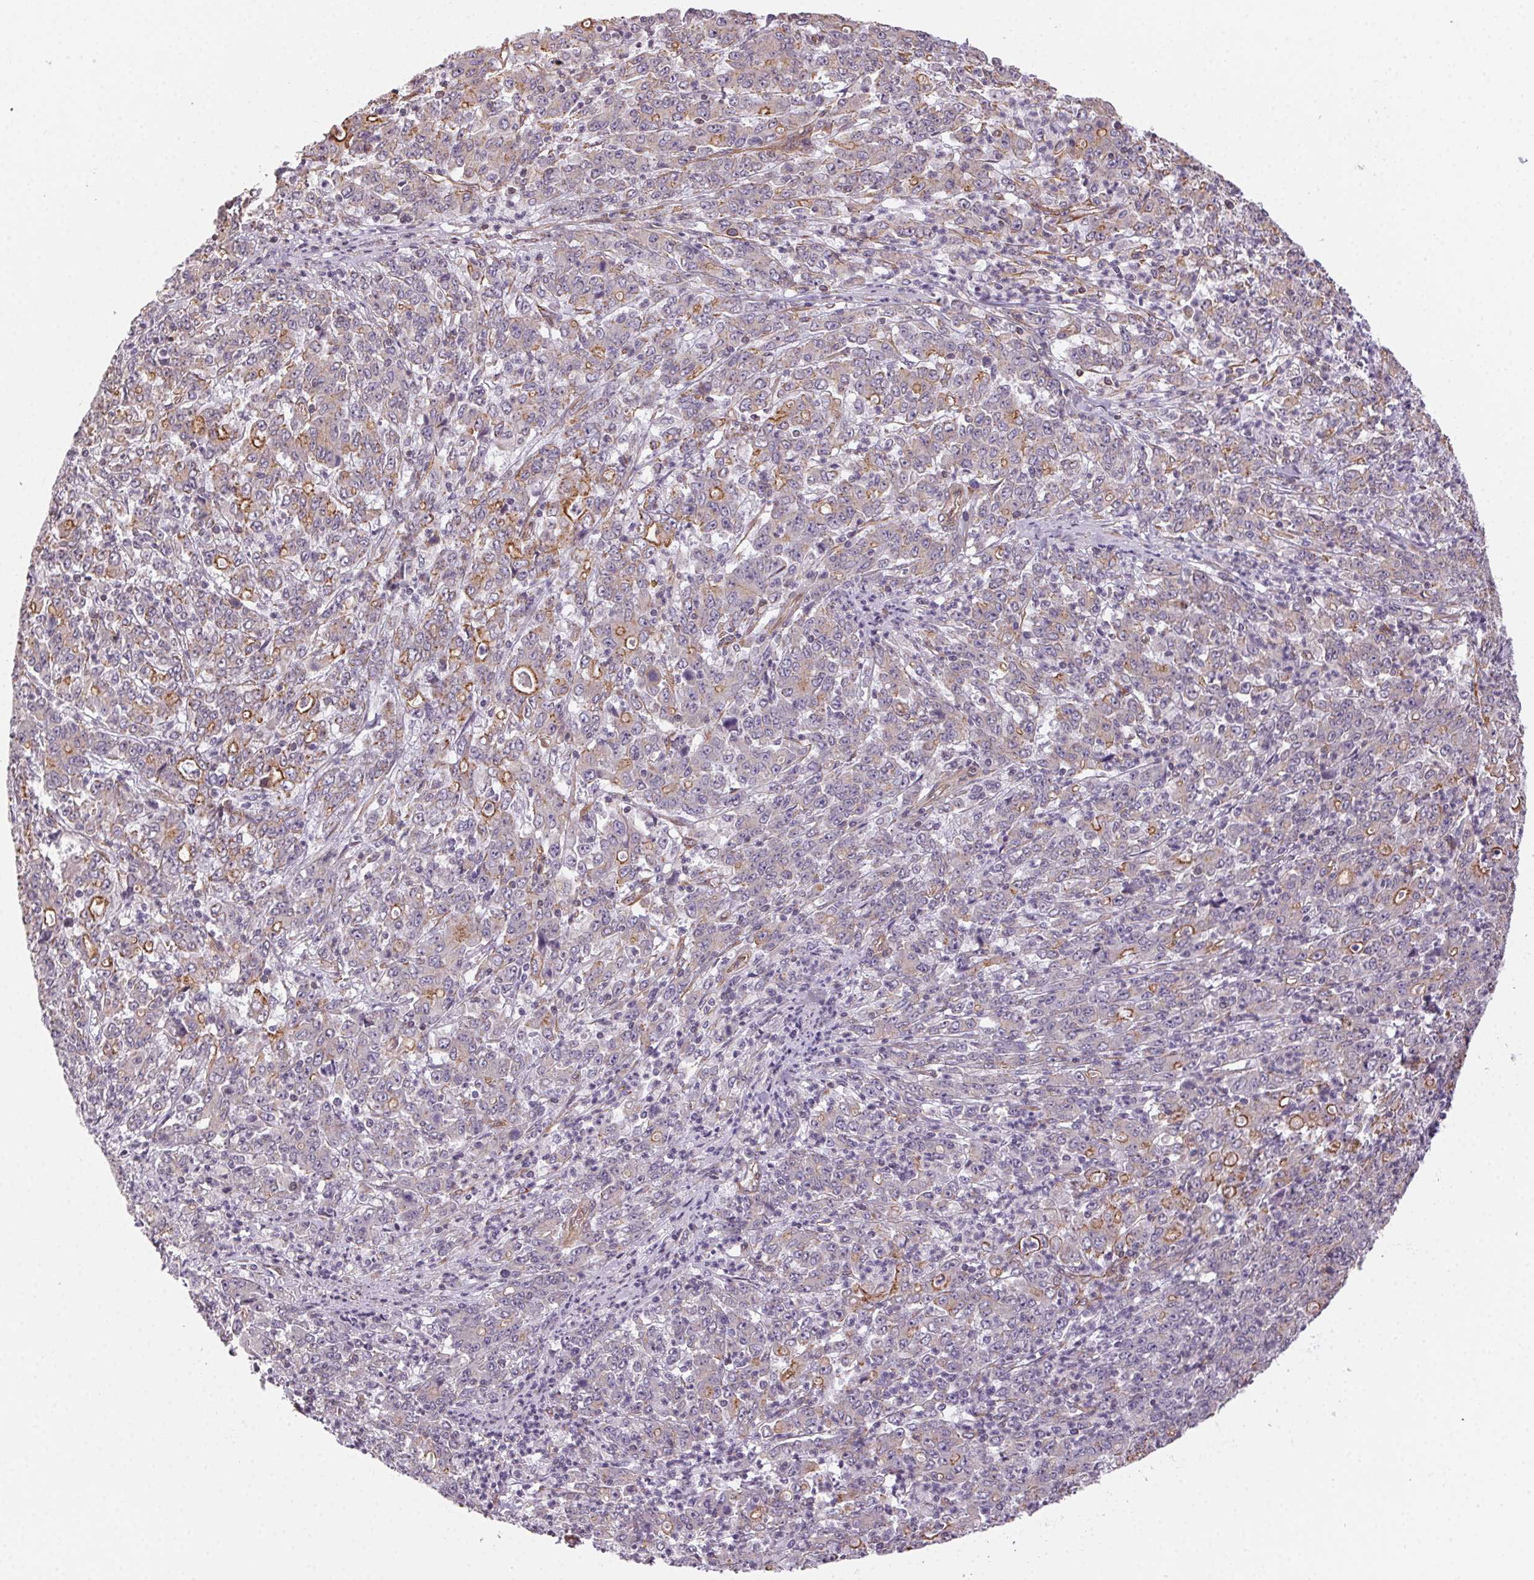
{"staining": {"intensity": "moderate", "quantity": "<25%", "location": "cytoplasmic/membranous"}, "tissue": "stomach cancer", "cell_type": "Tumor cells", "image_type": "cancer", "snomed": [{"axis": "morphology", "description": "Adenocarcinoma, NOS"}, {"axis": "topography", "description": "Stomach, lower"}], "caption": "Immunohistochemical staining of stomach cancer reveals low levels of moderate cytoplasmic/membranous protein expression in about <25% of tumor cells.", "gene": "PLA2G4F", "patient": {"sex": "female", "age": 71}}